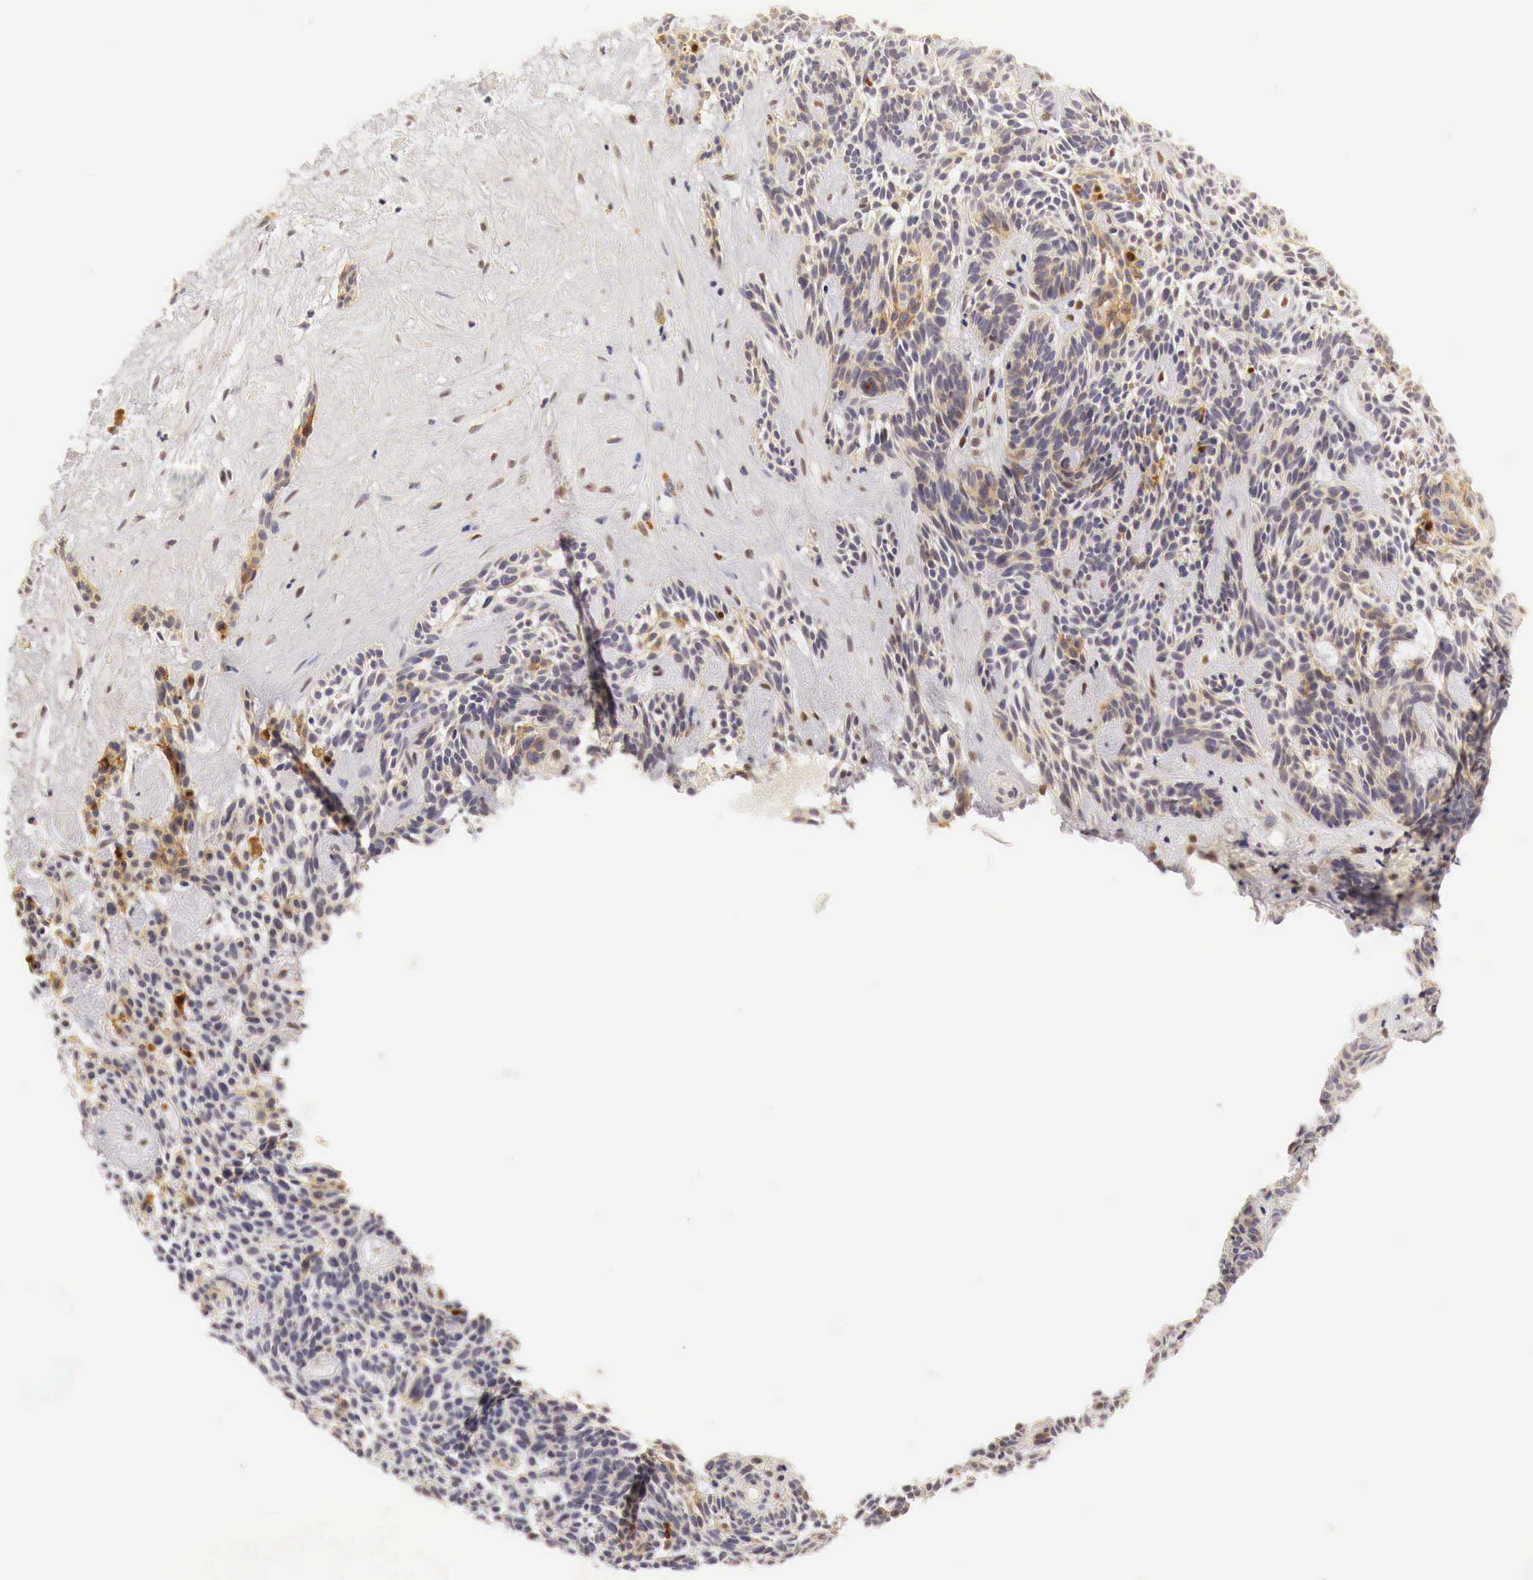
{"staining": {"intensity": "weak", "quantity": "<25%", "location": "cytoplasmic/membranous"}, "tissue": "skin cancer", "cell_type": "Tumor cells", "image_type": "cancer", "snomed": [{"axis": "morphology", "description": "Basal cell carcinoma"}, {"axis": "topography", "description": "Skin"}], "caption": "IHC photomicrograph of basal cell carcinoma (skin) stained for a protein (brown), which shows no positivity in tumor cells. (DAB (3,3'-diaminobenzidine) immunohistochemistry (IHC), high magnification).", "gene": "CASP3", "patient": {"sex": "male", "age": 58}}